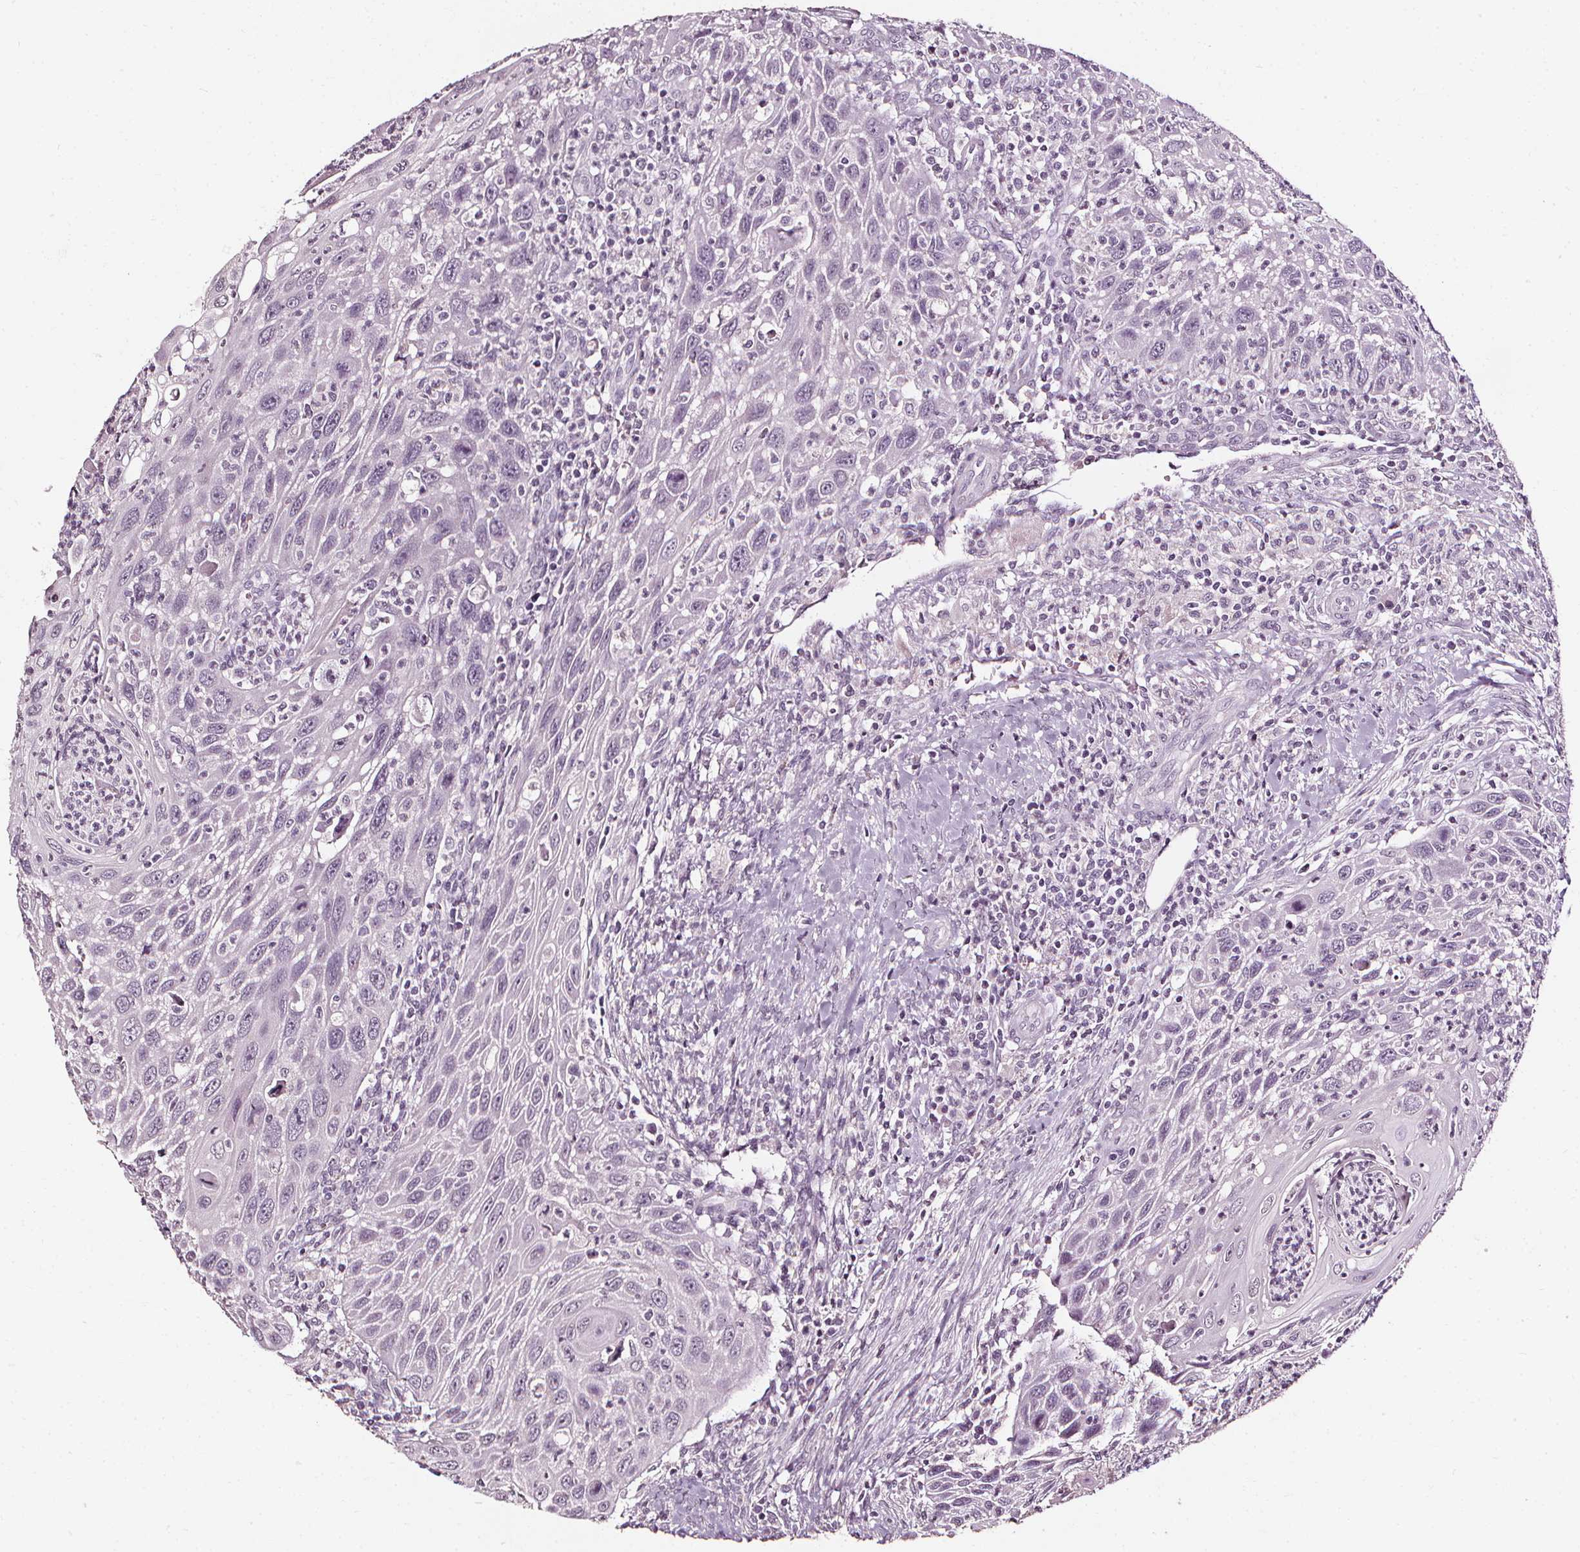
{"staining": {"intensity": "negative", "quantity": "none", "location": "none"}, "tissue": "head and neck cancer", "cell_type": "Tumor cells", "image_type": "cancer", "snomed": [{"axis": "morphology", "description": "Squamous cell carcinoma, NOS"}, {"axis": "topography", "description": "Head-Neck"}], "caption": "Tumor cells show no significant staining in head and neck cancer (squamous cell carcinoma).", "gene": "DEFA5", "patient": {"sex": "male", "age": 69}}